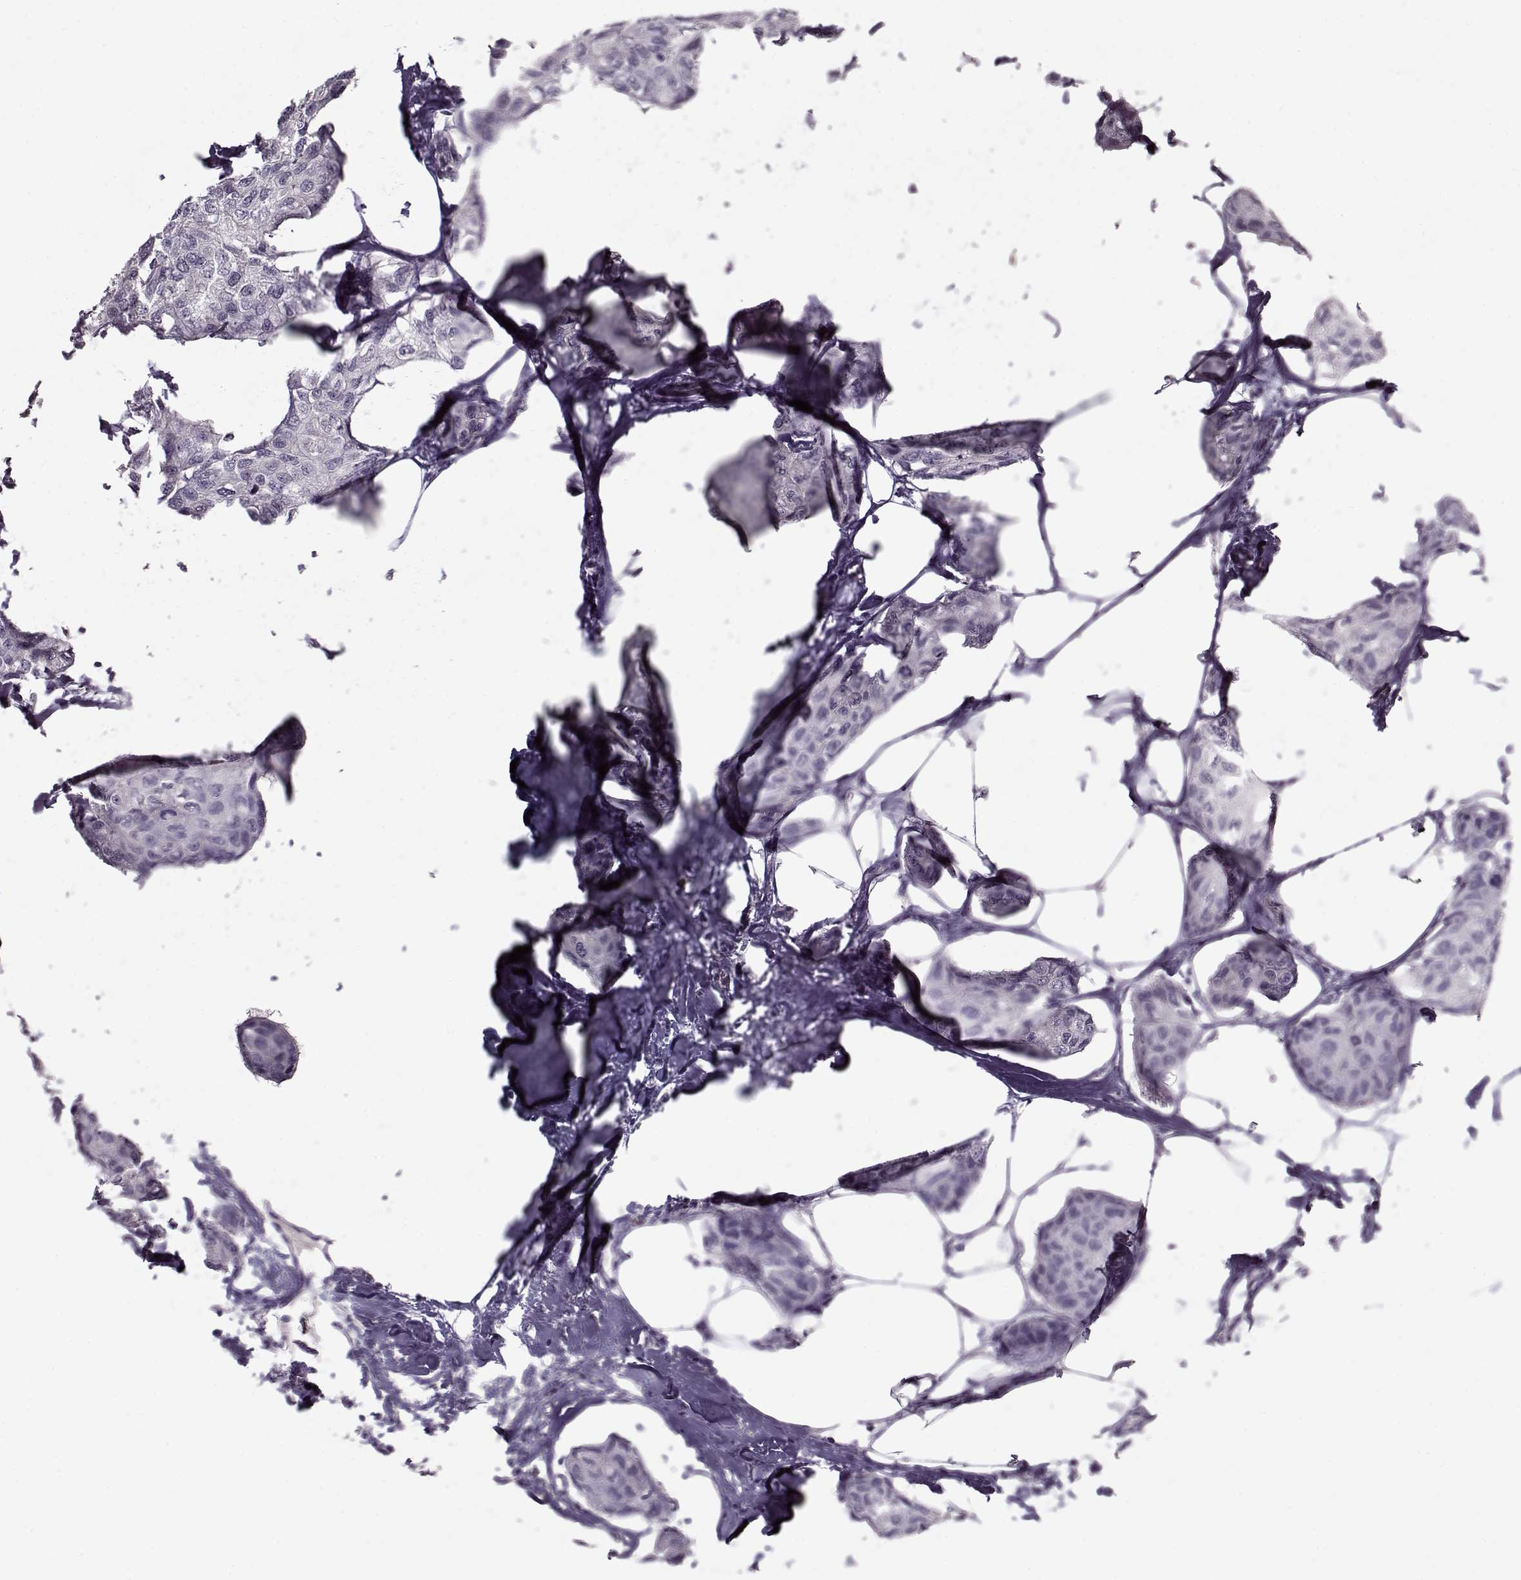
{"staining": {"intensity": "negative", "quantity": "none", "location": "none"}, "tissue": "breast cancer", "cell_type": "Tumor cells", "image_type": "cancer", "snomed": [{"axis": "morphology", "description": "Duct carcinoma"}, {"axis": "topography", "description": "Breast"}], "caption": "Human breast cancer (intraductal carcinoma) stained for a protein using IHC demonstrates no positivity in tumor cells.", "gene": "KRT9", "patient": {"sex": "female", "age": 80}}